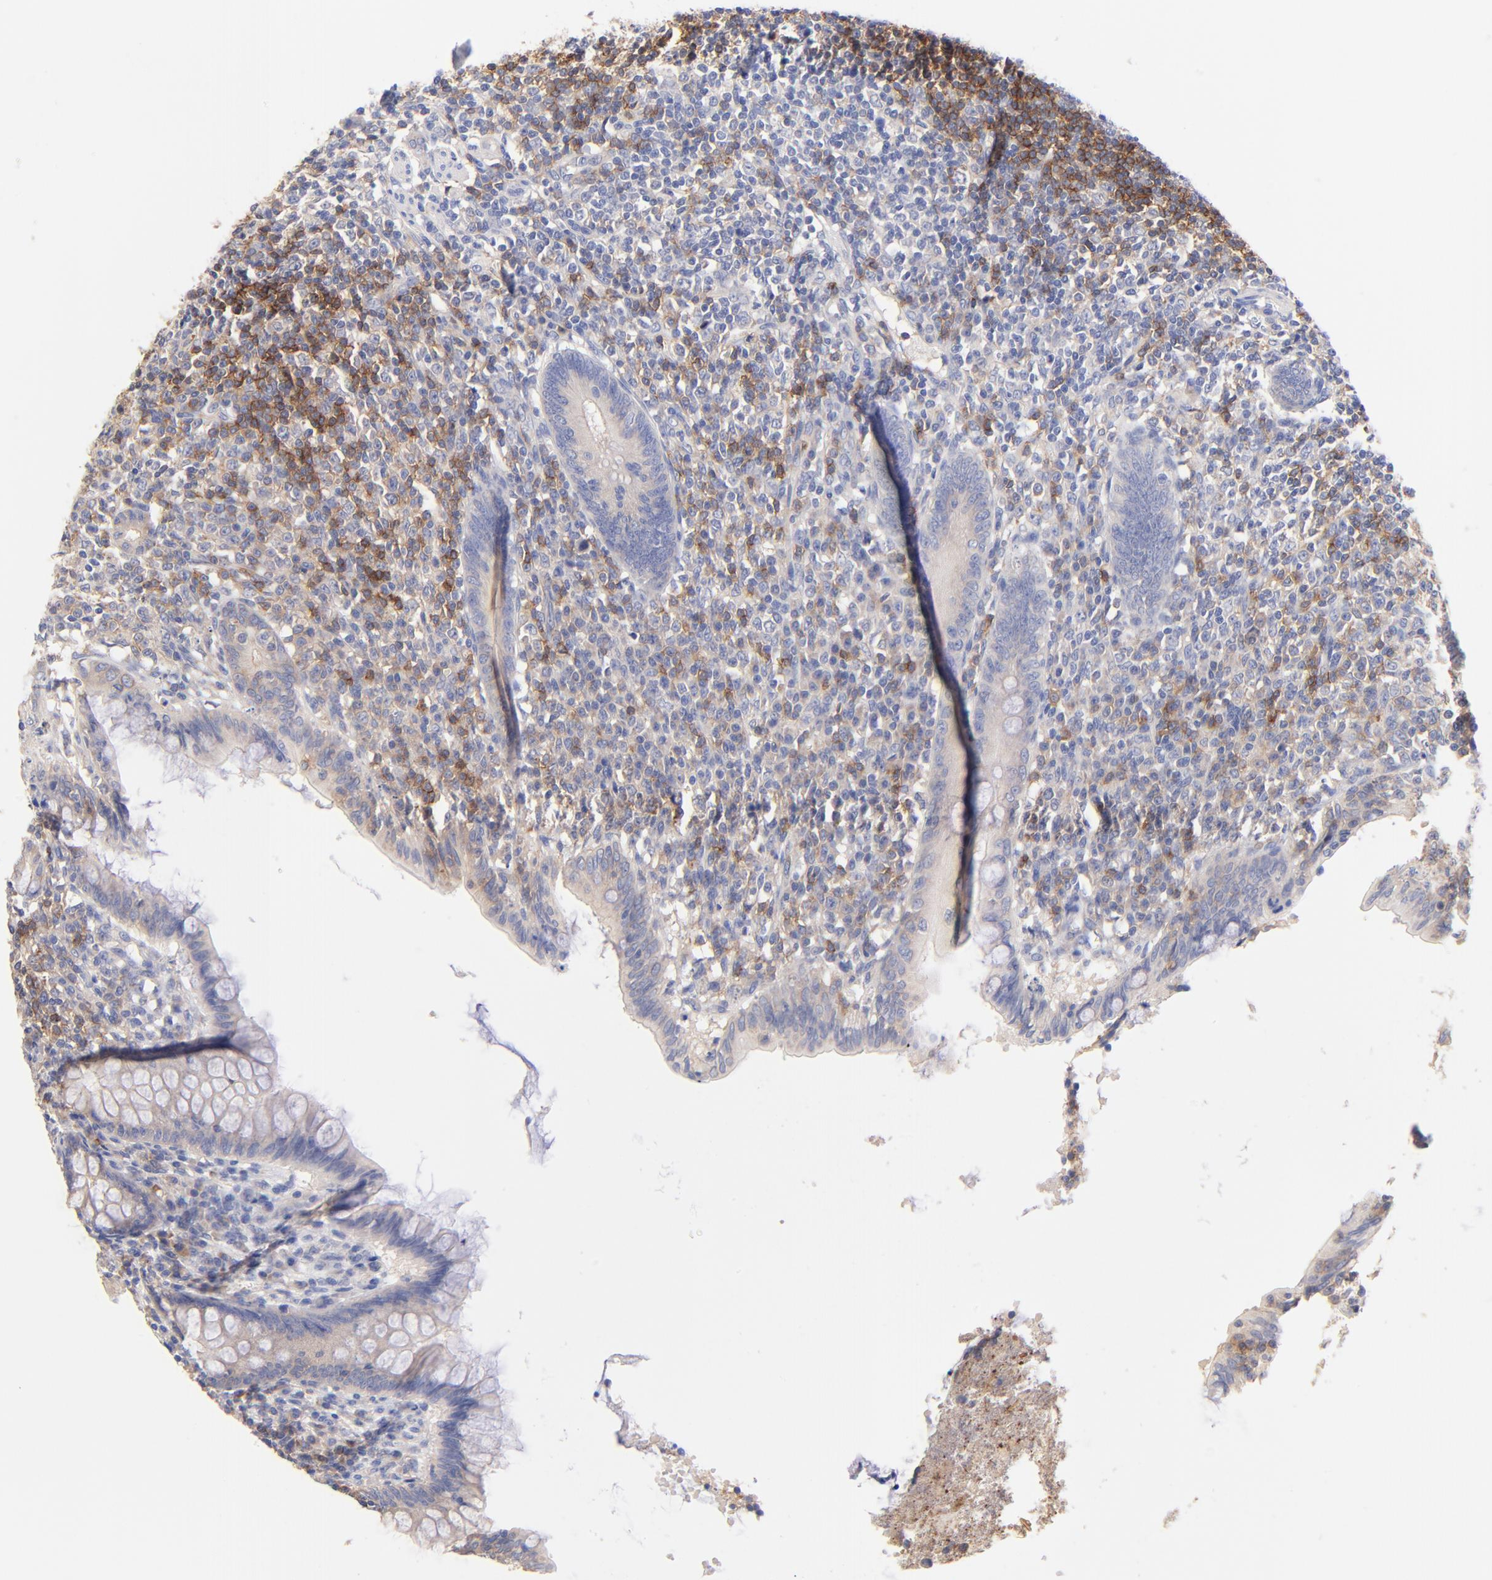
{"staining": {"intensity": "weak", "quantity": ">75%", "location": "cytoplasmic/membranous"}, "tissue": "appendix", "cell_type": "Glandular cells", "image_type": "normal", "snomed": [{"axis": "morphology", "description": "Normal tissue, NOS"}, {"axis": "topography", "description": "Appendix"}], "caption": "Weak cytoplasmic/membranous positivity is present in about >75% of glandular cells in normal appendix.", "gene": "TNFRSF13C", "patient": {"sex": "female", "age": 66}}